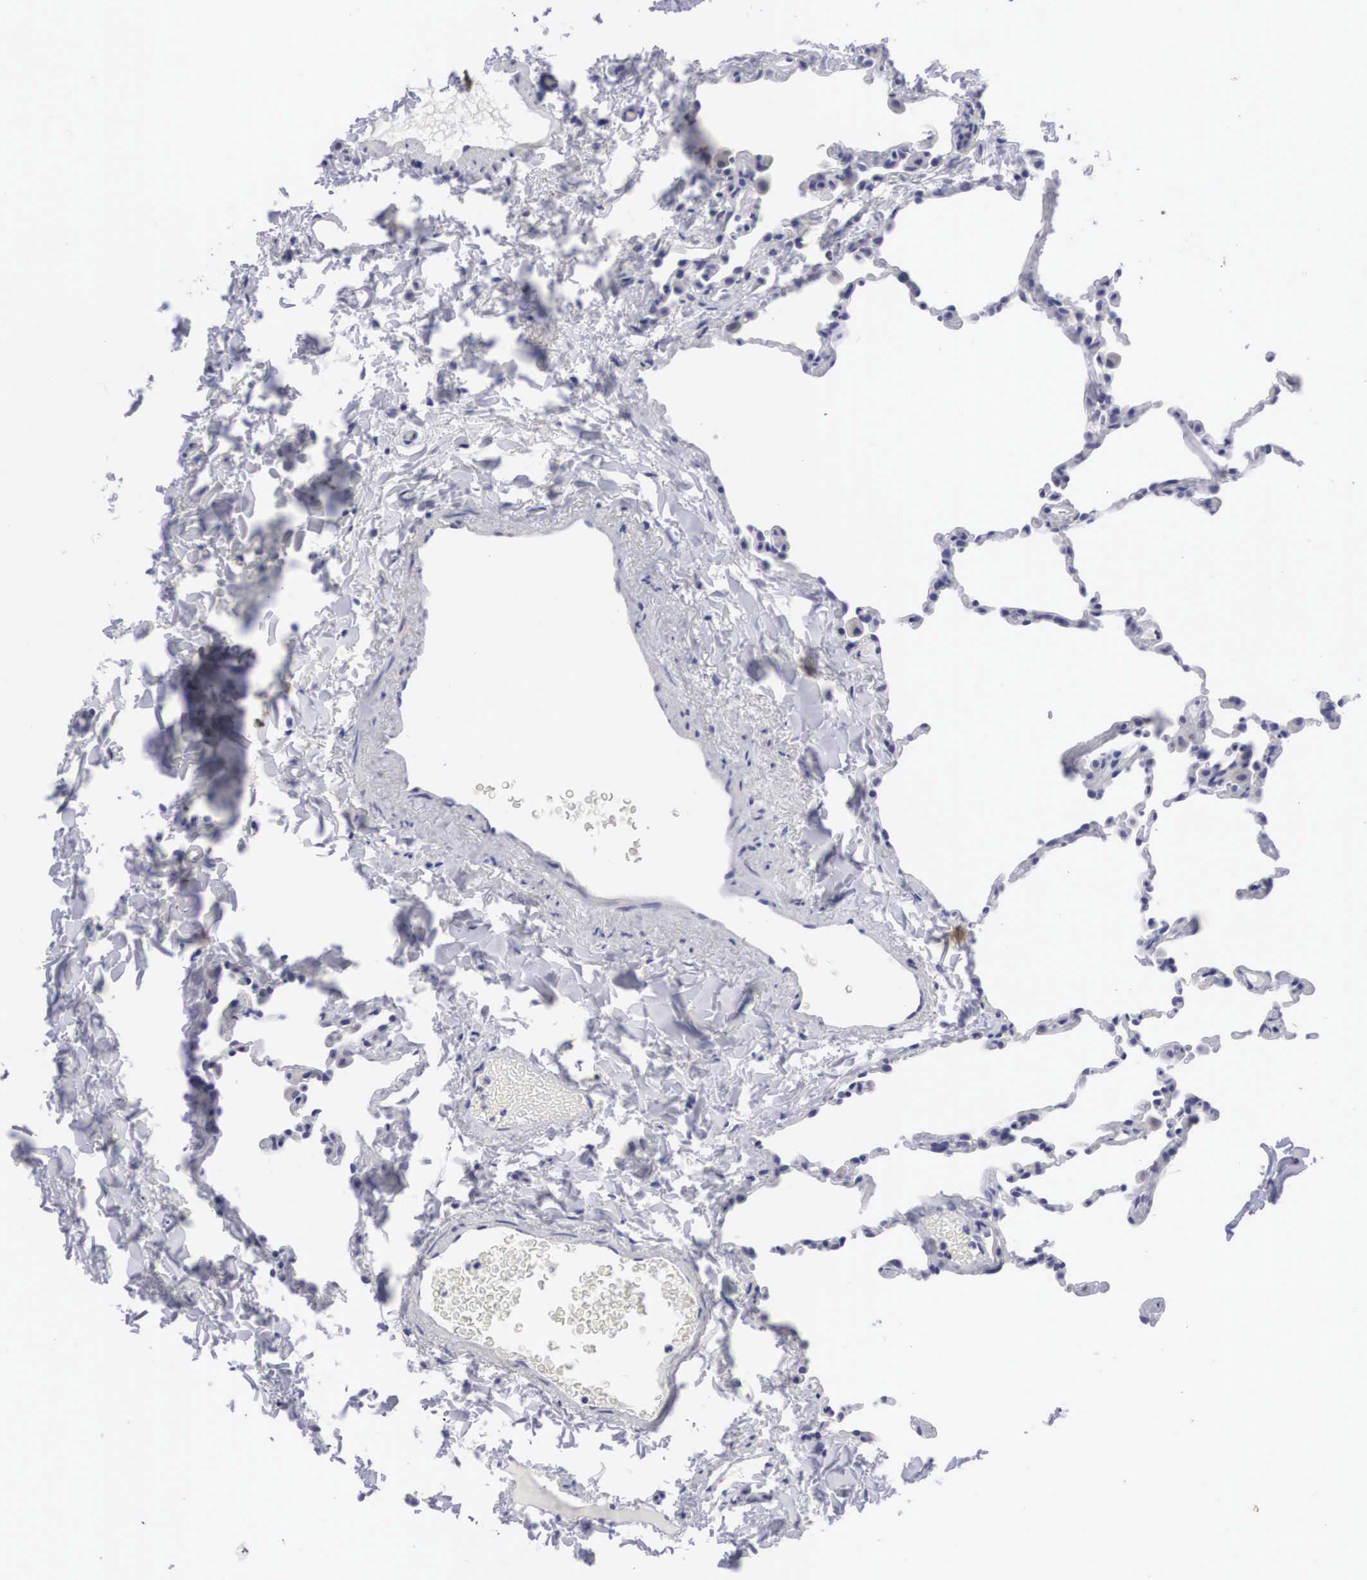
{"staining": {"intensity": "negative", "quantity": "none", "location": "none"}, "tissue": "lung", "cell_type": "Alveolar cells", "image_type": "normal", "snomed": [{"axis": "morphology", "description": "Normal tissue, NOS"}, {"axis": "topography", "description": "Lung"}], "caption": "An immunohistochemistry histopathology image of unremarkable lung is shown. There is no staining in alveolar cells of lung.", "gene": "SOX11", "patient": {"sex": "female", "age": 61}}